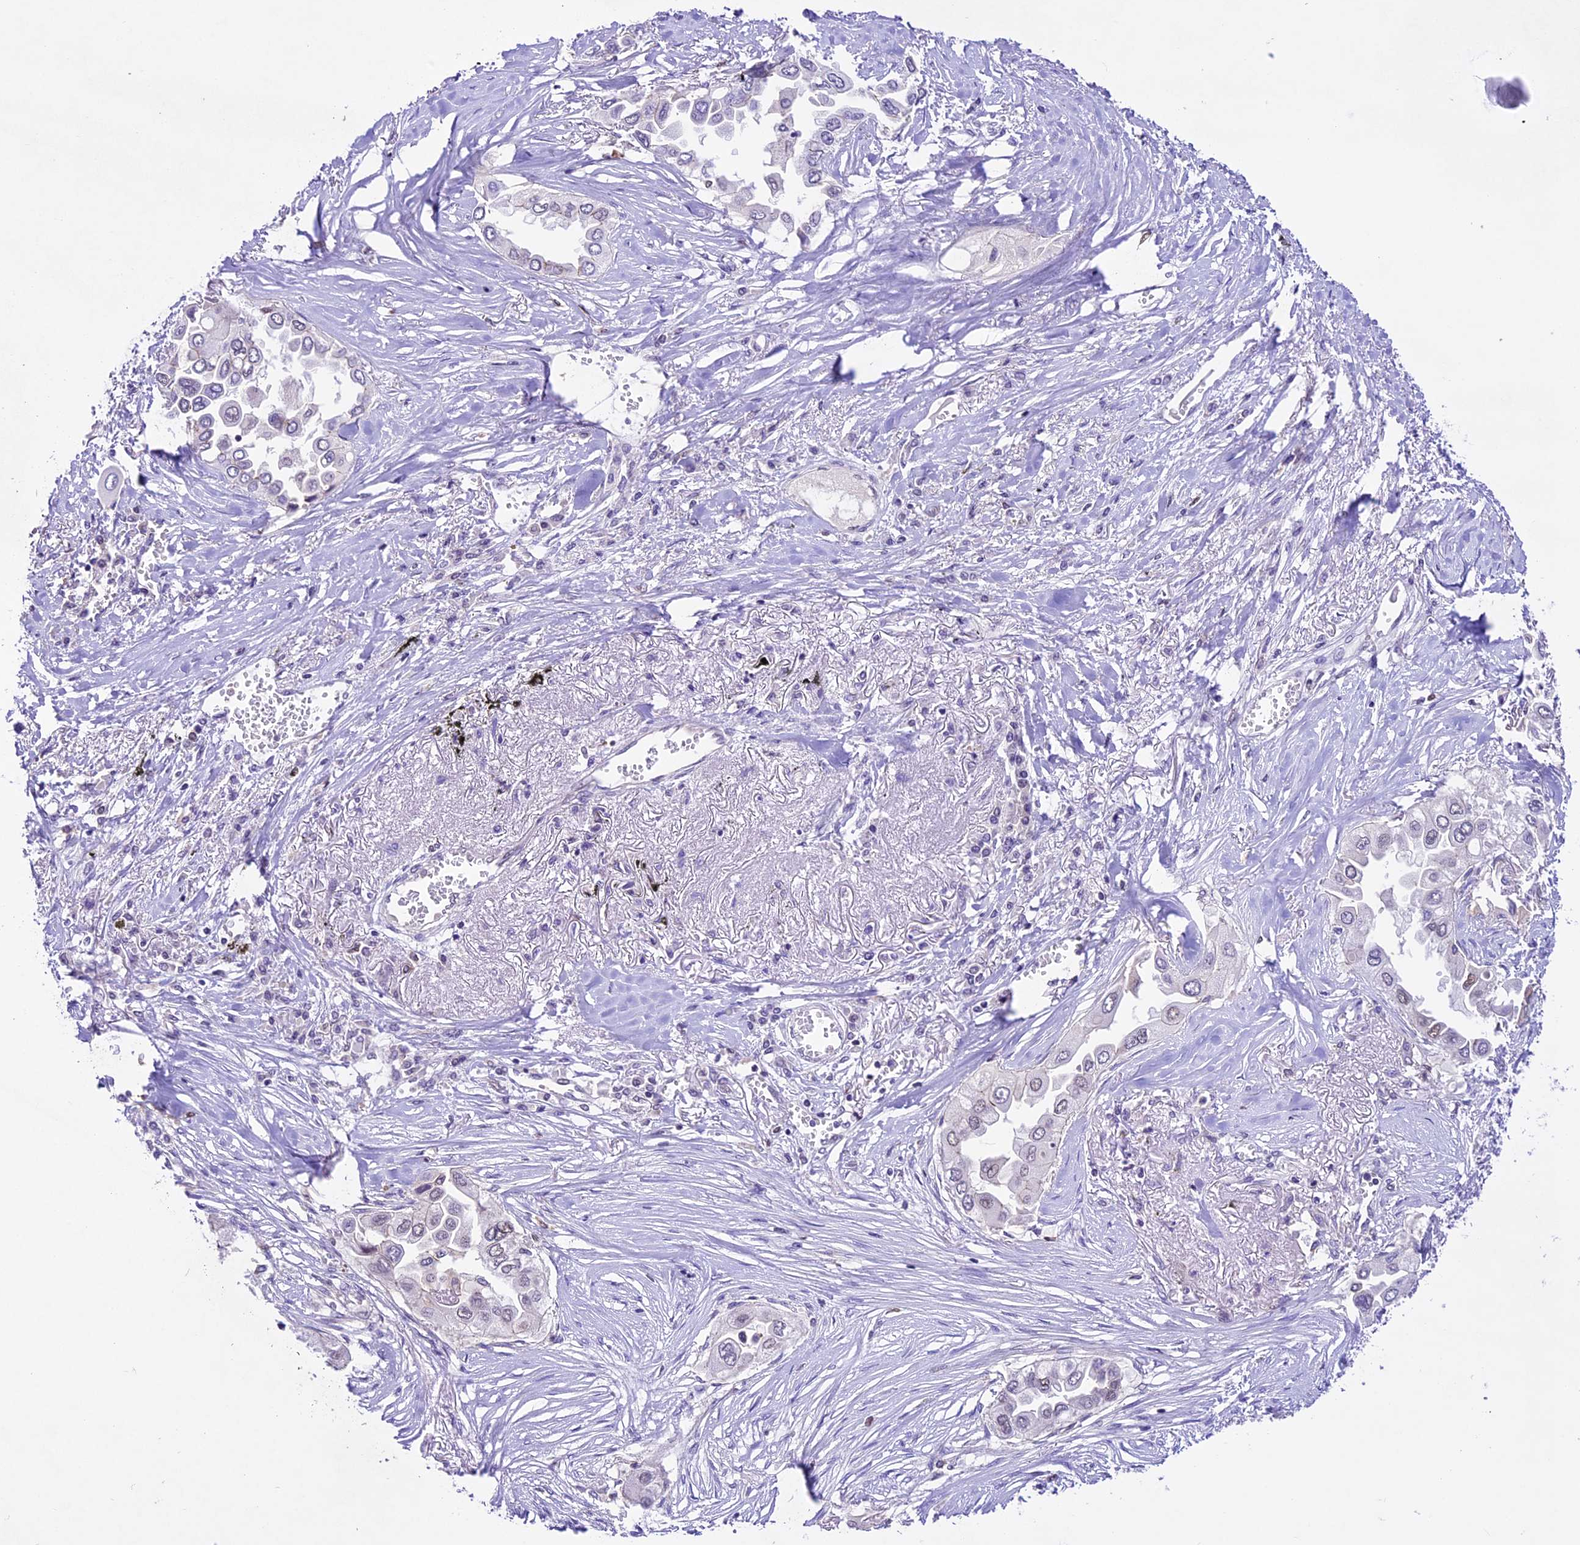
{"staining": {"intensity": "negative", "quantity": "none", "location": "none"}, "tissue": "lung cancer", "cell_type": "Tumor cells", "image_type": "cancer", "snomed": [{"axis": "morphology", "description": "Adenocarcinoma, NOS"}, {"axis": "topography", "description": "Lung"}], "caption": "Immunohistochemistry photomicrograph of lung cancer (adenocarcinoma) stained for a protein (brown), which reveals no expression in tumor cells.", "gene": "SHKBP1", "patient": {"sex": "female", "age": 76}}